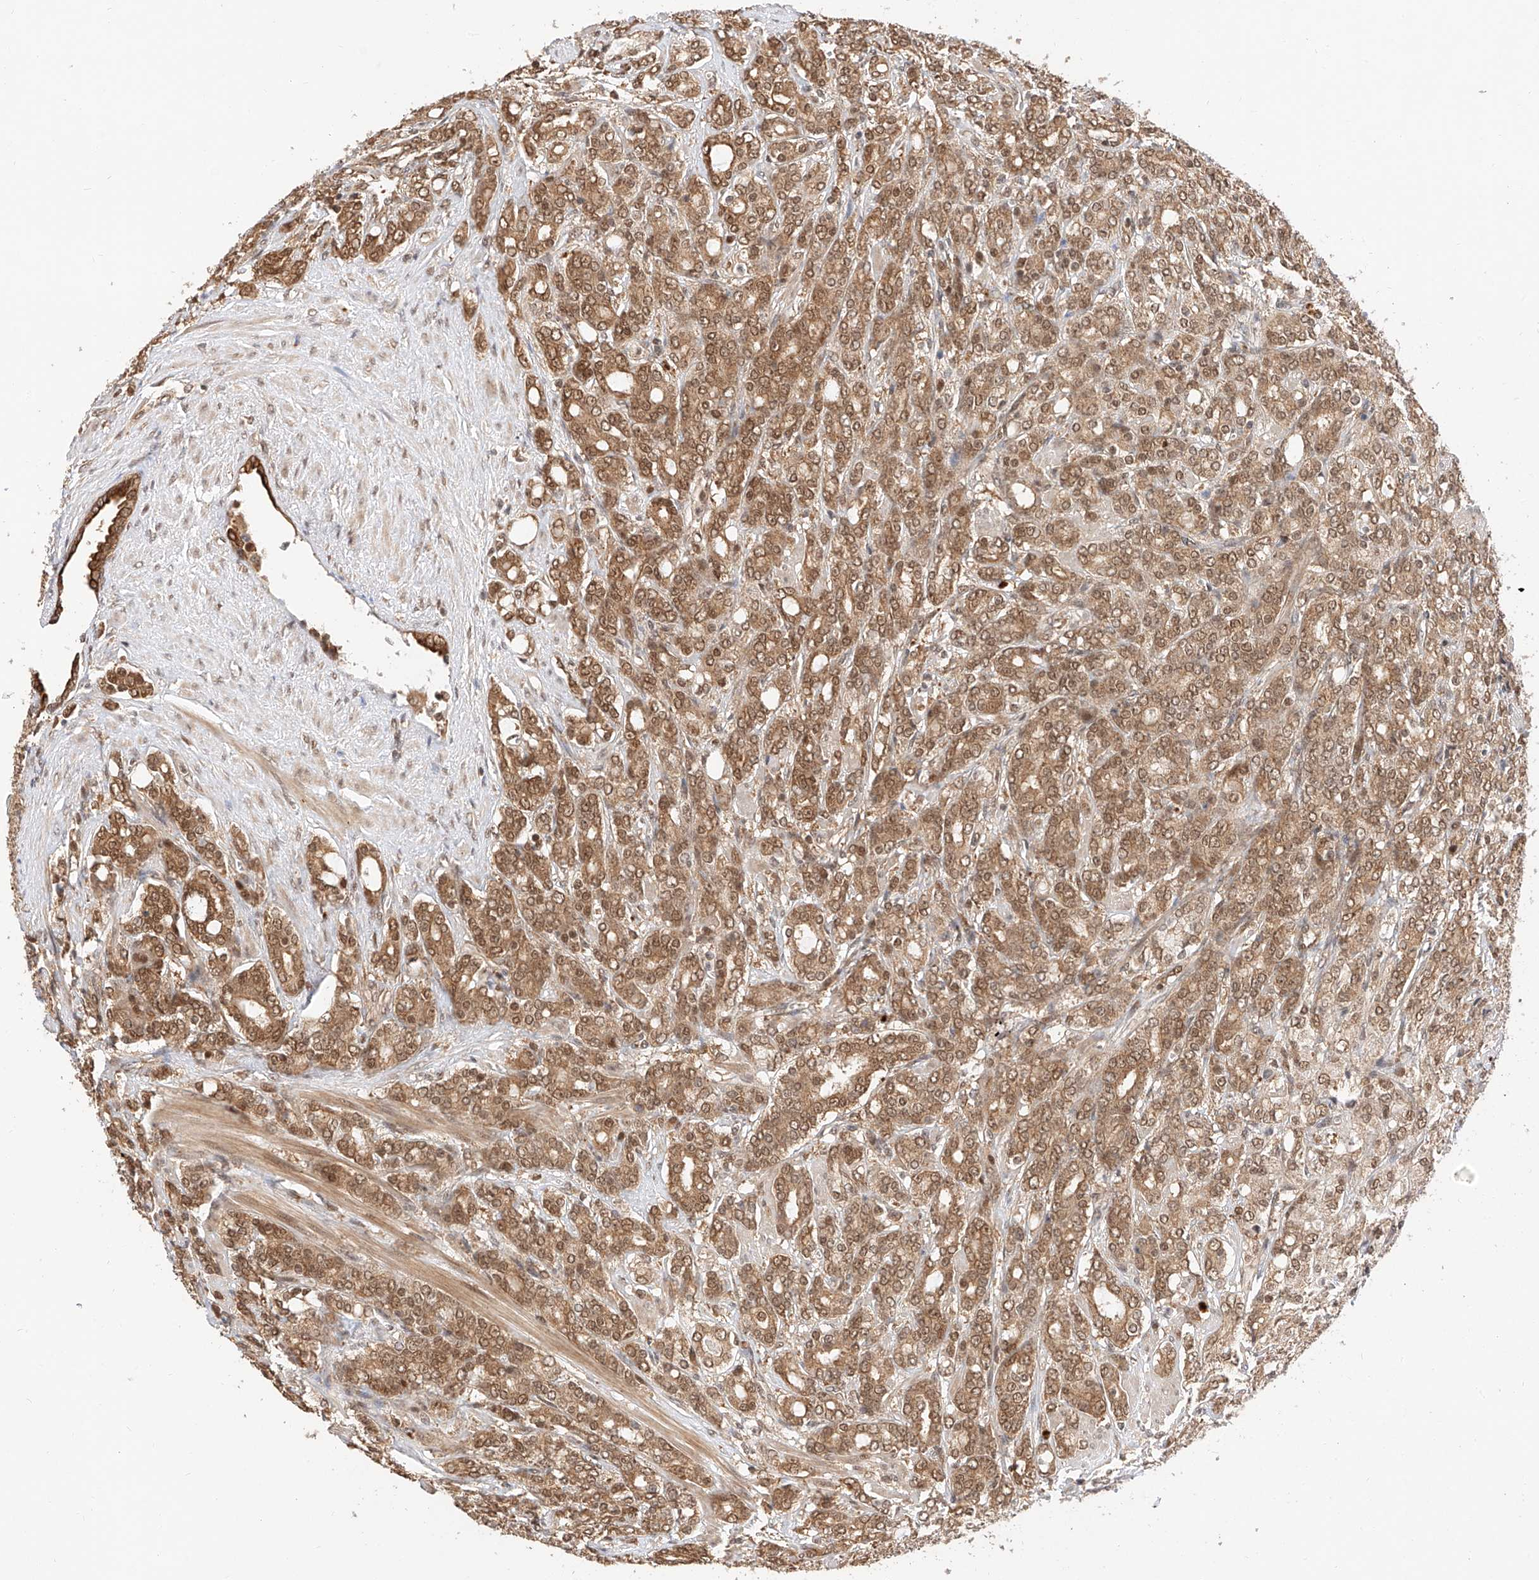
{"staining": {"intensity": "moderate", "quantity": ">75%", "location": "cytoplasmic/membranous,nuclear"}, "tissue": "prostate cancer", "cell_type": "Tumor cells", "image_type": "cancer", "snomed": [{"axis": "morphology", "description": "Adenocarcinoma, High grade"}, {"axis": "topography", "description": "Prostate"}], "caption": "High-magnification brightfield microscopy of prostate high-grade adenocarcinoma stained with DAB (3,3'-diaminobenzidine) (brown) and counterstained with hematoxylin (blue). tumor cells exhibit moderate cytoplasmic/membranous and nuclear expression is appreciated in approximately>75% of cells.", "gene": "EIF4H", "patient": {"sex": "male", "age": 62}}